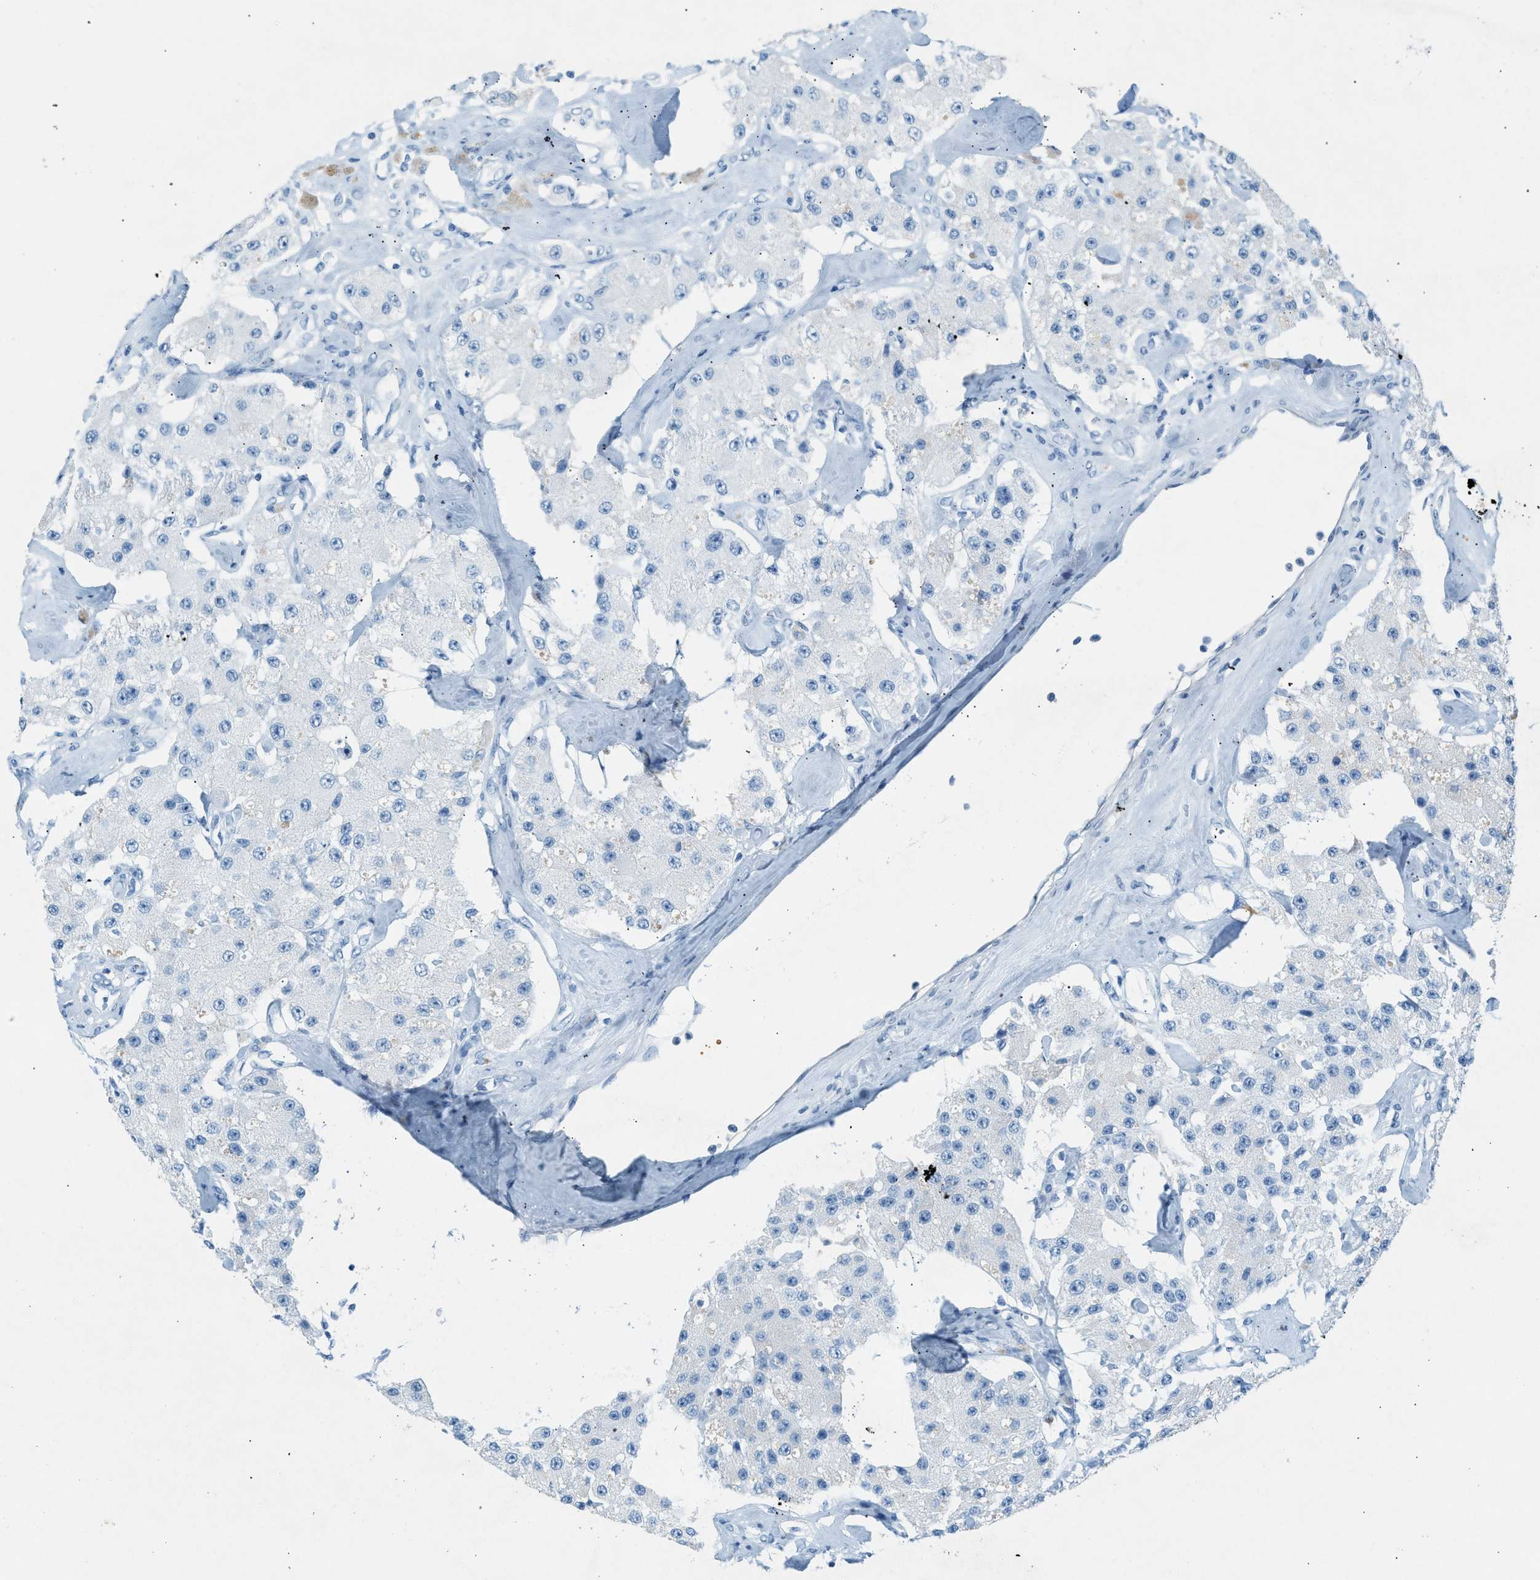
{"staining": {"intensity": "negative", "quantity": "none", "location": "none"}, "tissue": "carcinoid", "cell_type": "Tumor cells", "image_type": "cancer", "snomed": [{"axis": "morphology", "description": "Carcinoid, malignant, NOS"}, {"axis": "topography", "description": "Pancreas"}], "caption": "Protein analysis of malignant carcinoid displays no significant expression in tumor cells.", "gene": "HHATL", "patient": {"sex": "male", "age": 41}}